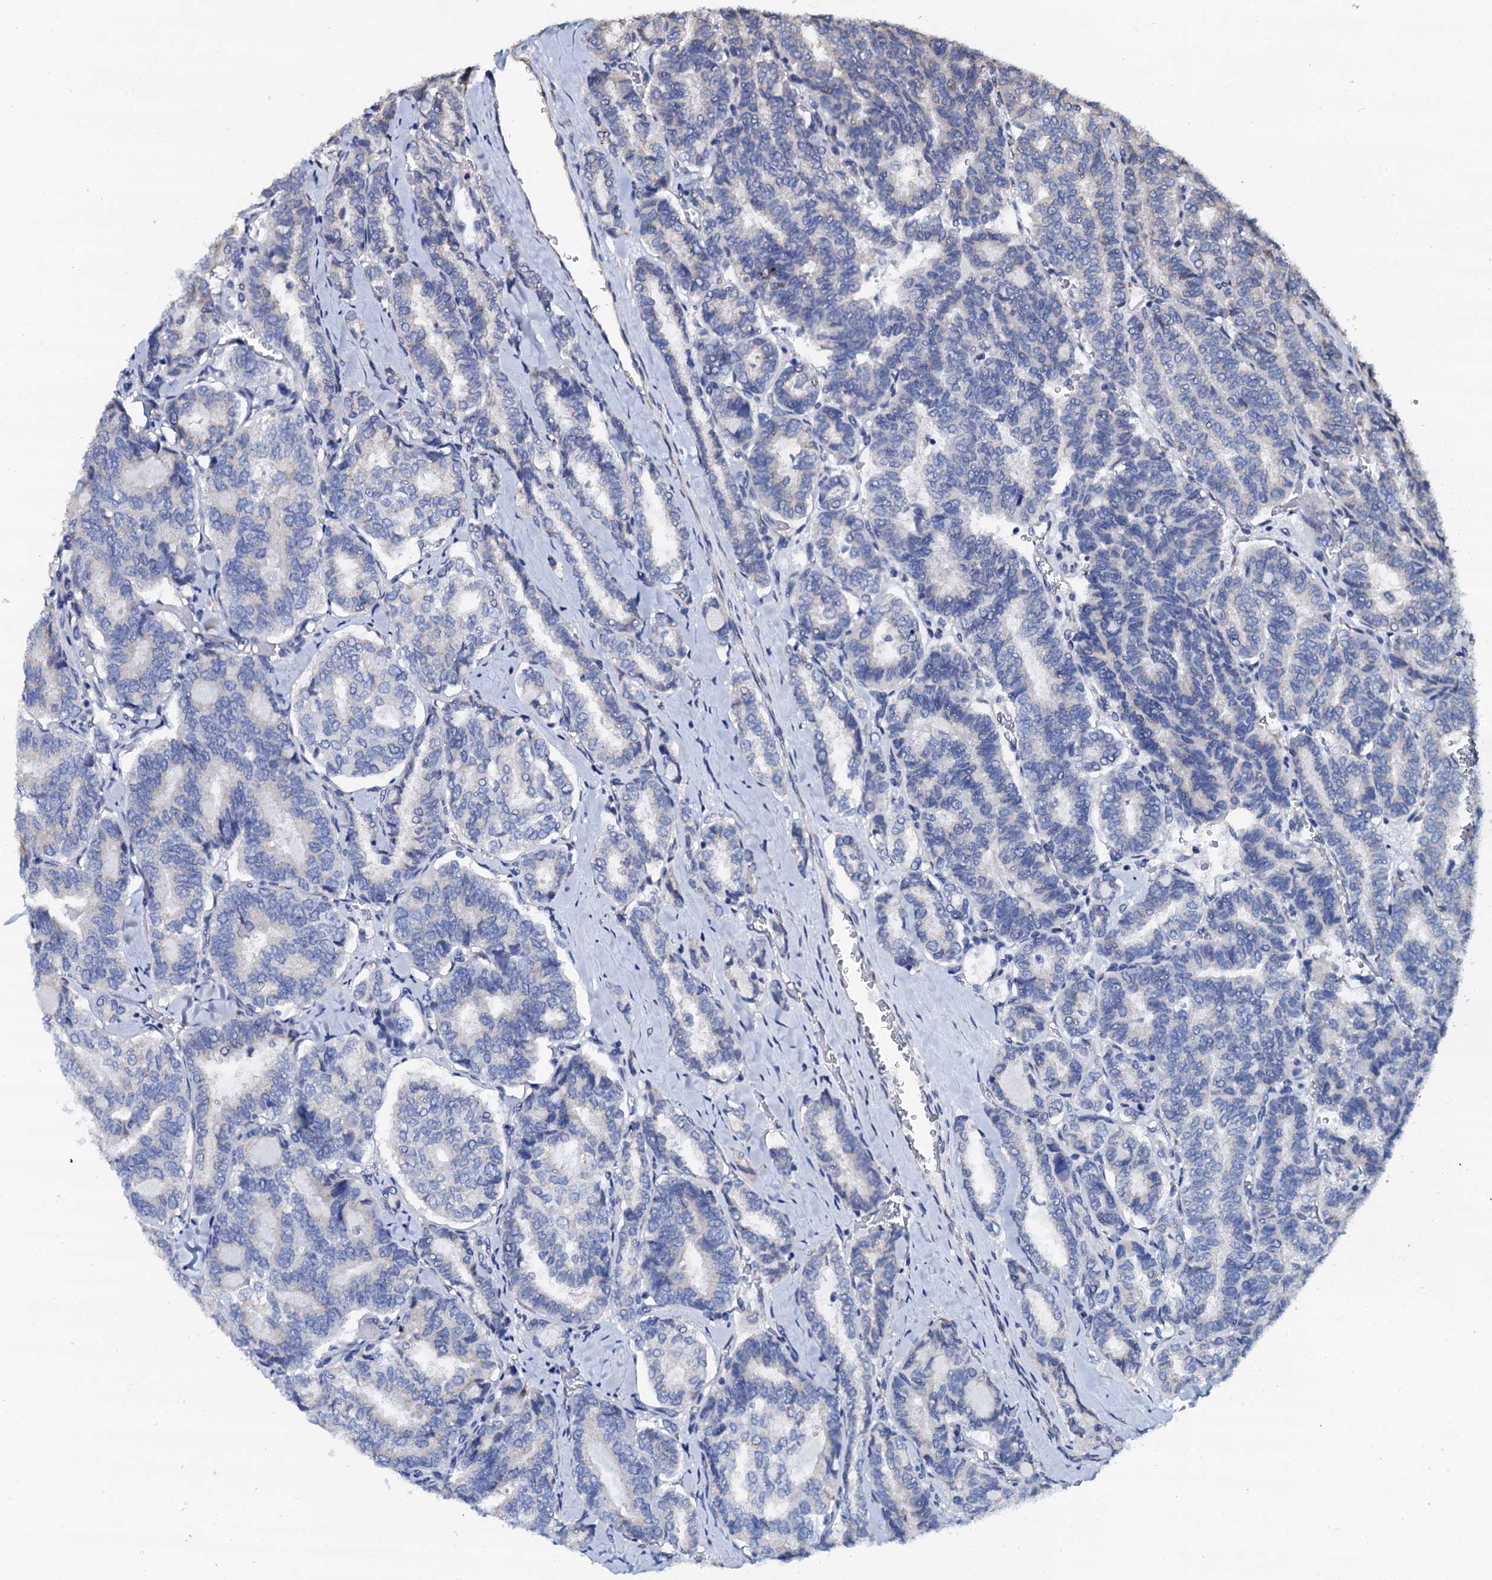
{"staining": {"intensity": "negative", "quantity": "none", "location": "none"}, "tissue": "thyroid cancer", "cell_type": "Tumor cells", "image_type": "cancer", "snomed": [{"axis": "morphology", "description": "Papillary adenocarcinoma, NOS"}, {"axis": "topography", "description": "Thyroid gland"}], "caption": "DAB immunohistochemical staining of thyroid cancer (papillary adenocarcinoma) shows no significant positivity in tumor cells. (Stains: DAB (3,3'-diaminobenzidine) immunohistochemistry (IHC) with hematoxylin counter stain, Microscopy: brightfield microscopy at high magnification).", "gene": "AKAP3", "patient": {"sex": "female", "age": 35}}